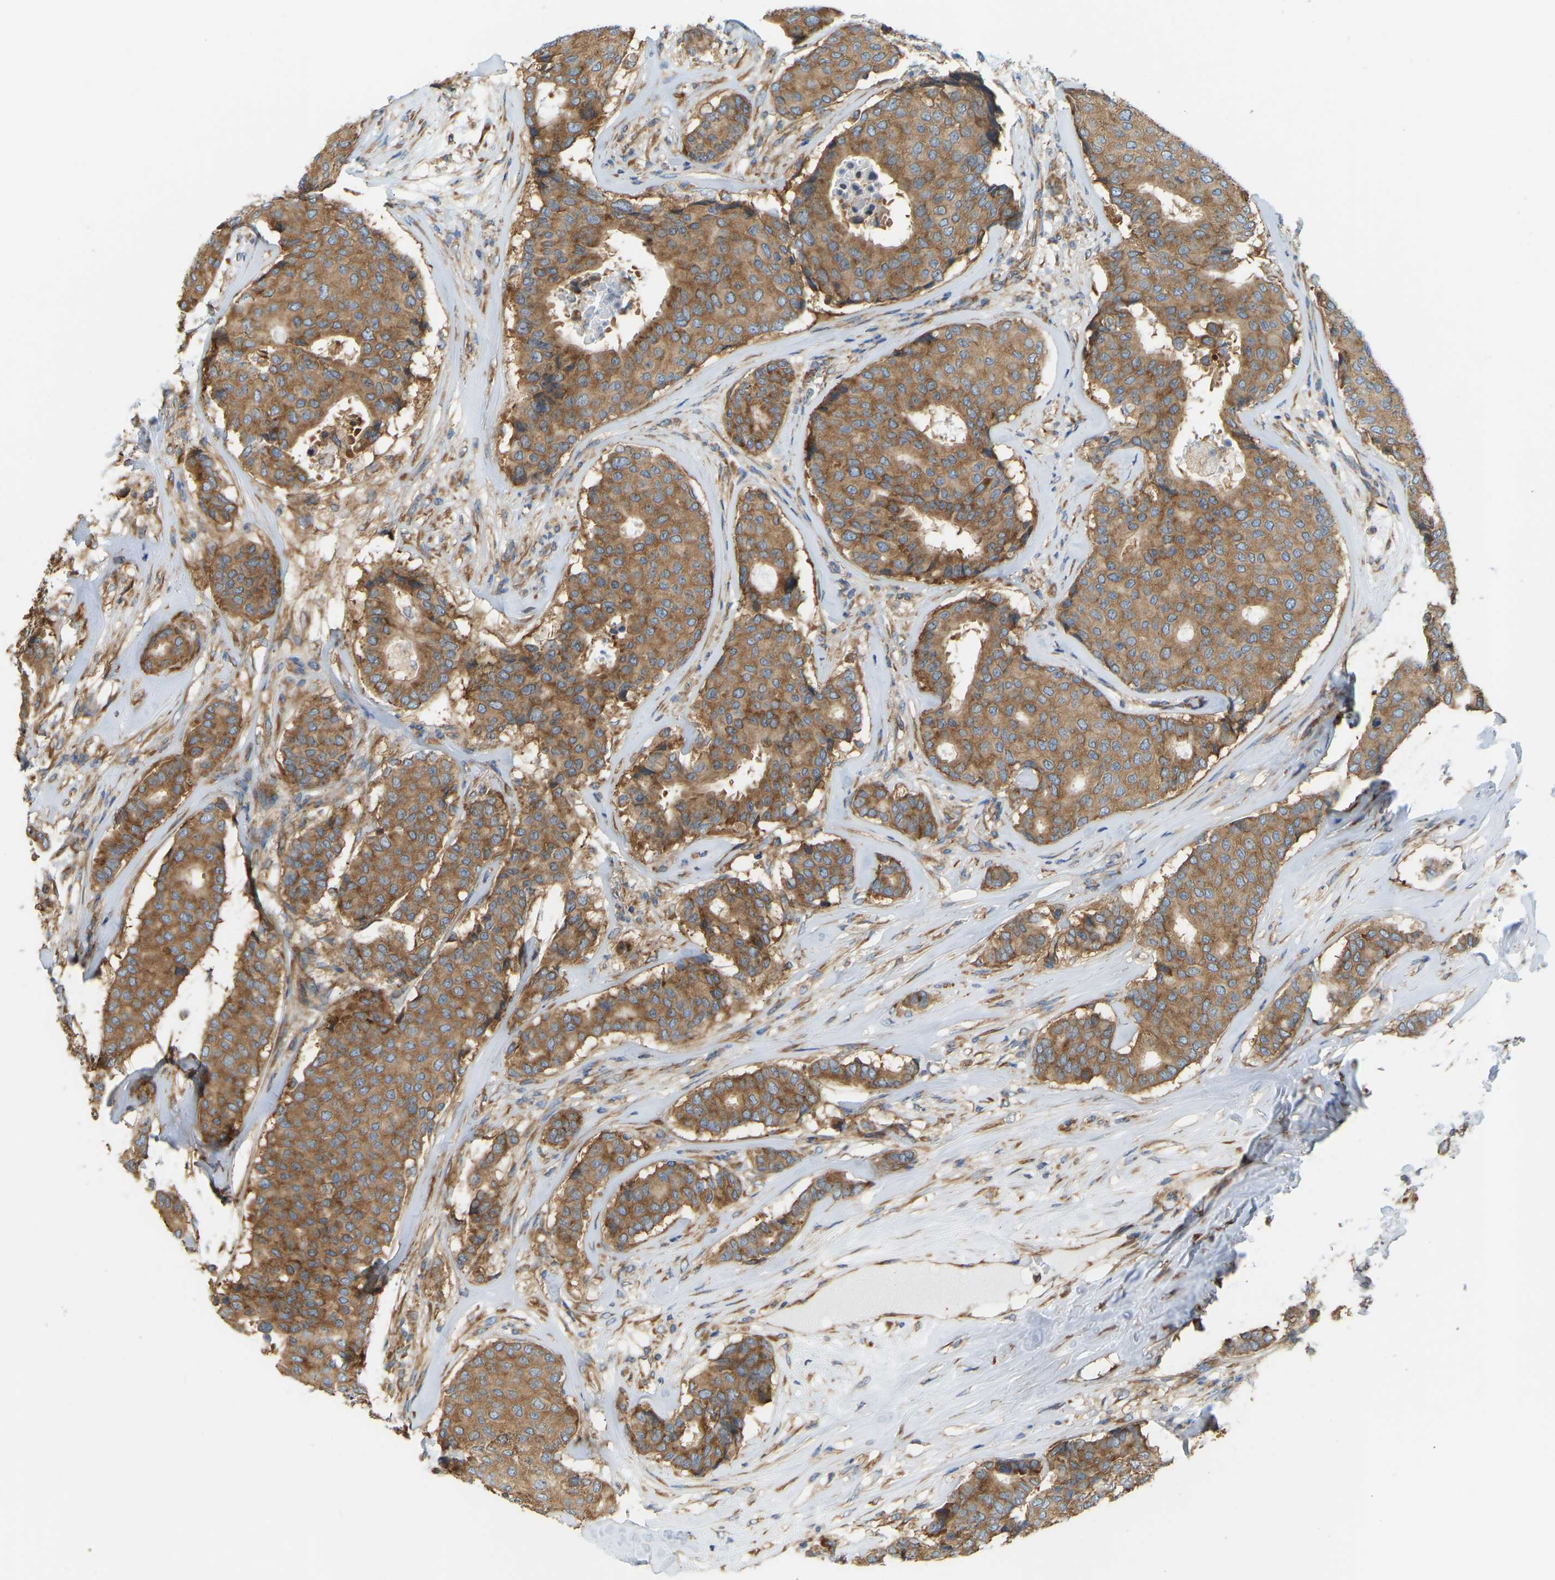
{"staining": {"intensity": "moderate", "quantity": ">75%", "location": "cytoplasmic/membranous"}, "tissue": "breast cancer", "cell_type": "Tumor cells", "image_type": "cancer", "snomed": [{"axis": "morphology", "description": "Duct carcinoma"}, {"axis": "topography", "description": "Breast"}], "caption": "This is a photomicrograph of immunohistochemistry staining of breast invasive ductal carcinoma, which shows moderate expression in the cytoplasmic/membranous of tumor cells.", "gene": "RPS6KB2", "patient": {"sex": "female", "age": 75}}